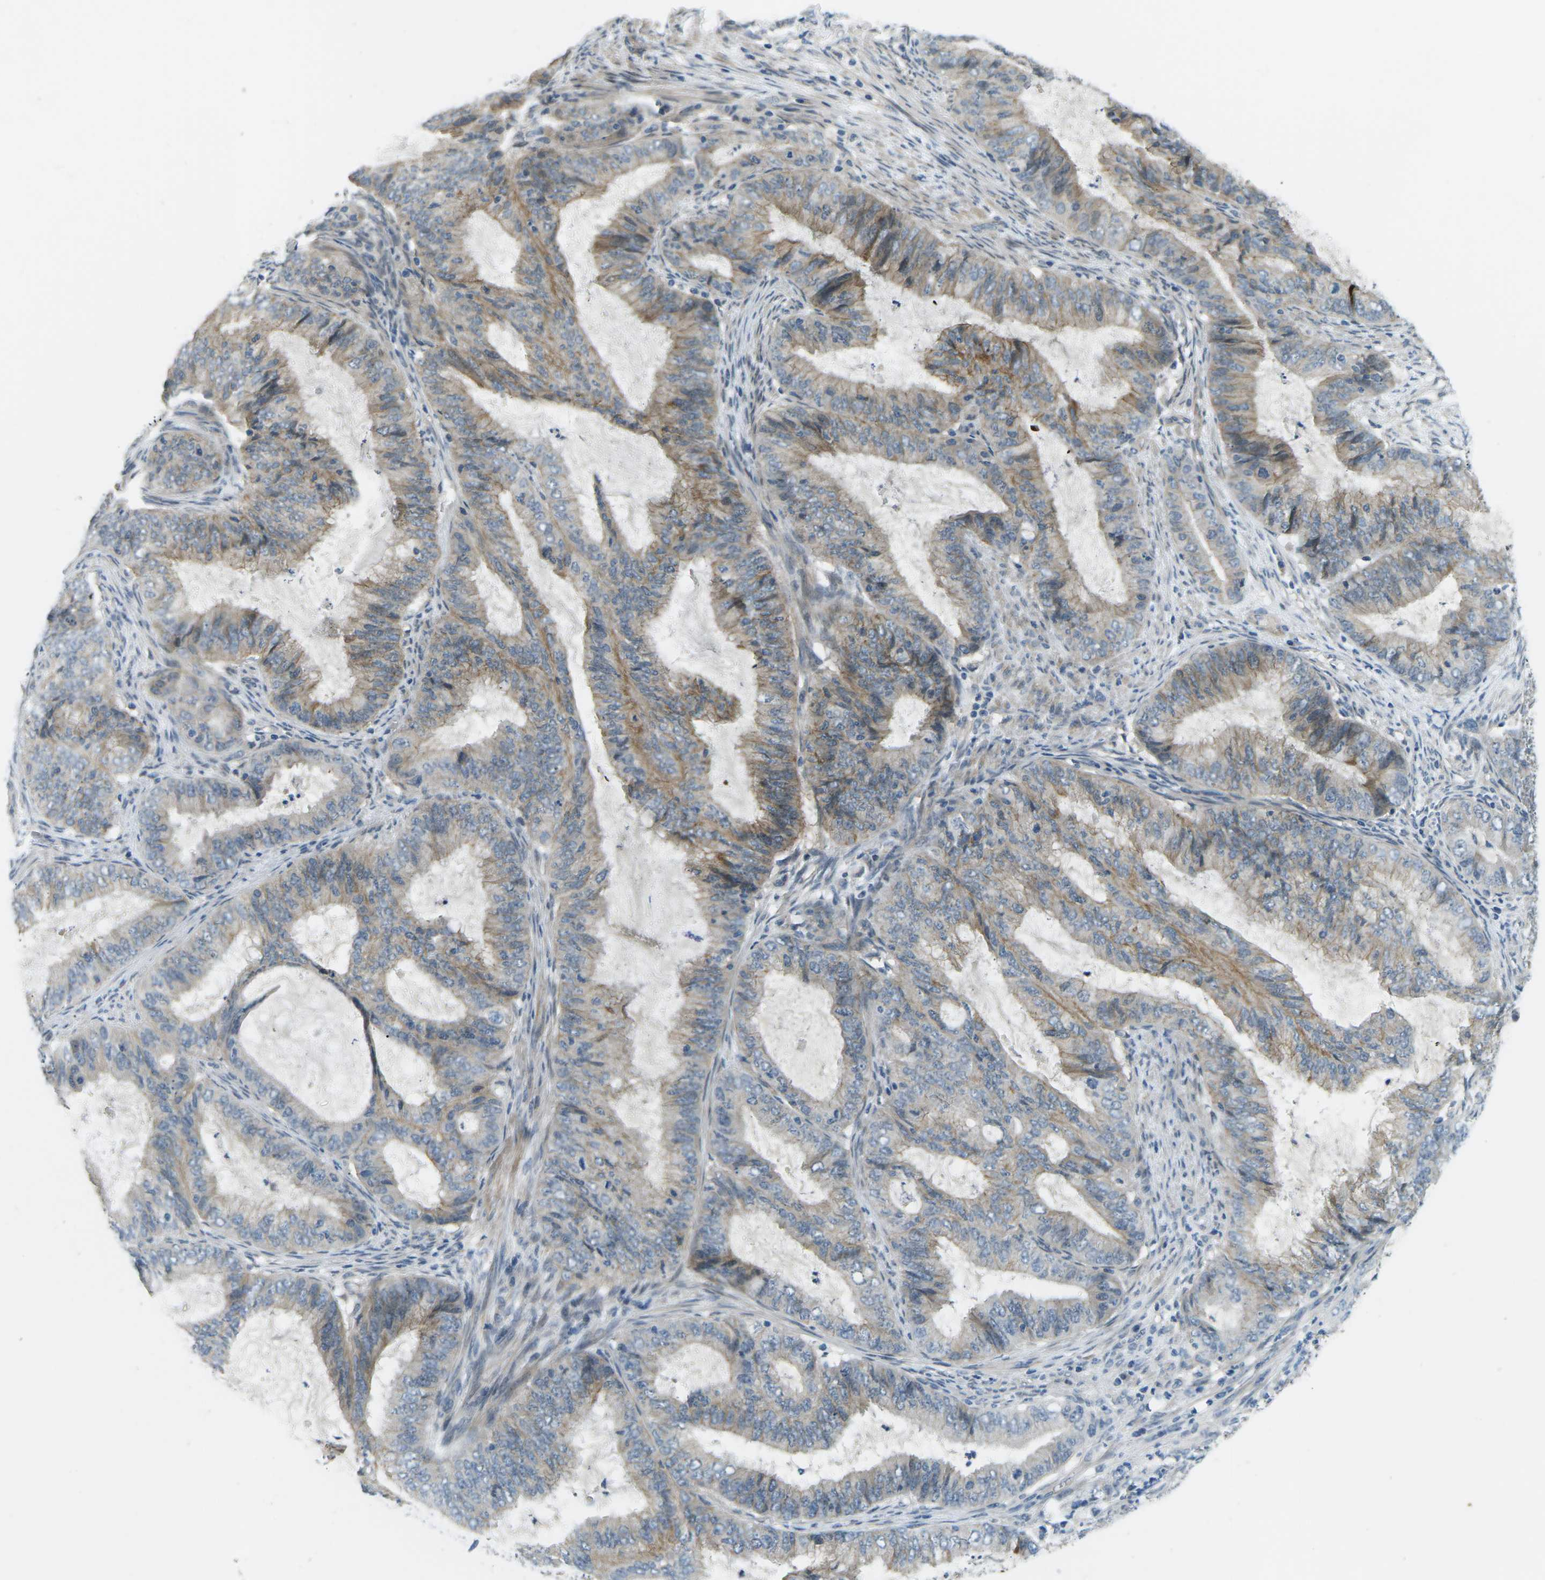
{"staining": {"intensity": "weak", "quantity": "25%-75%", "location": "cytoplasmic/membranous"}, "tissue": "endometrial cancer", "cell_type": "Tumor cells", "image_type": "cancer", "snomed": [{"axis": "morphology", "description": "Adenocarcinoma, NOS"}, {"axis": "topography", "description": "Endometrium"}], "caption": "Human endometrial cancer (adenocarcinoma) stained for a protein (brown) exhibits weak cytoplasmic/membranous positive positivity in approximately 25%-75% of tumor cells.", "gene": "CTNND1", "patient": {"sex": "female", "age": 70}}